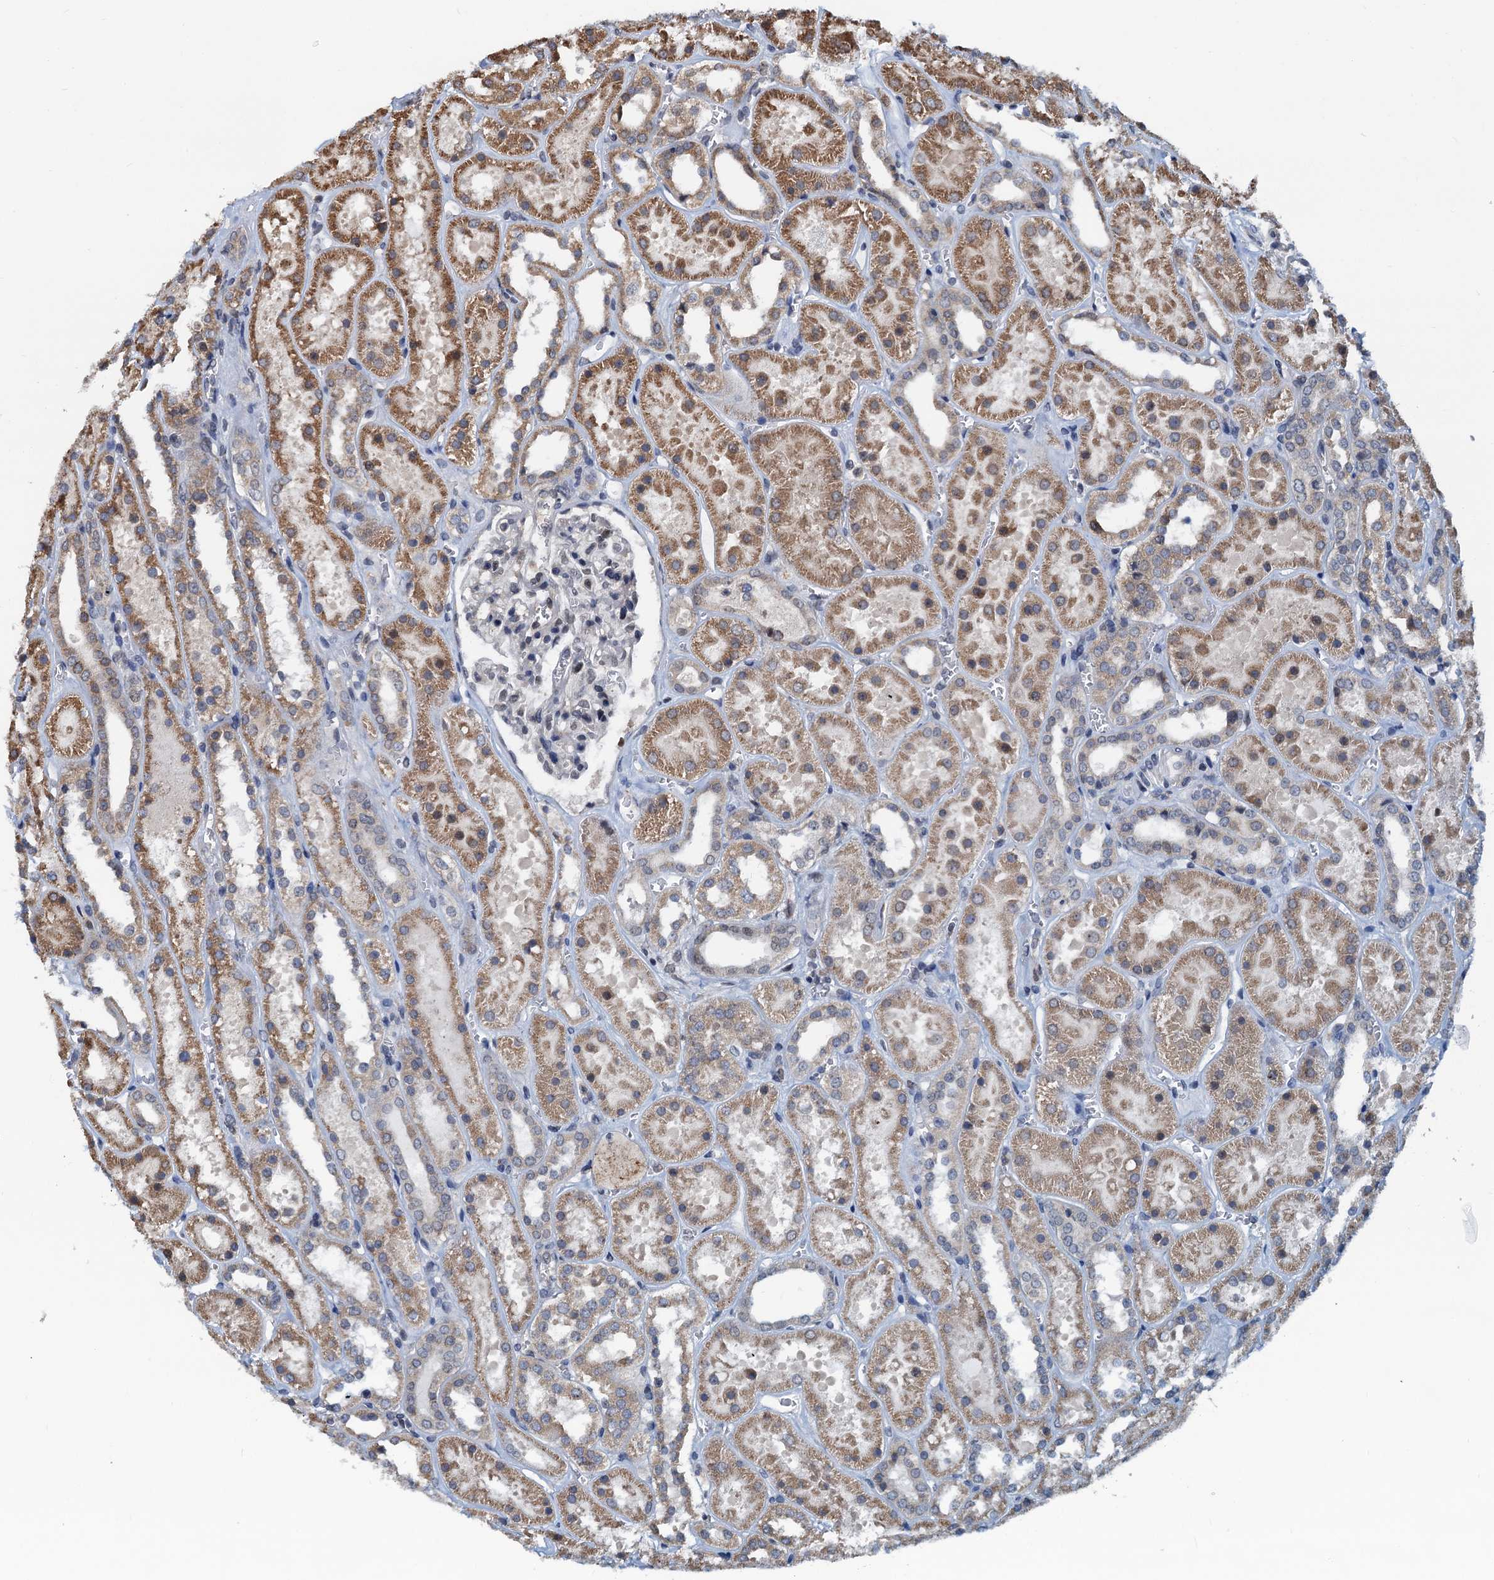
{"staining": {"intensity": "negative", "quantity": "none", "location": "none"}, "tissue": "kidney", "cell_type": "Cells in glomeruli", "image_type": "normal", "snomed": [{"axis": "morphology", "description": "Normal tissue, NOS"}, {"axis": "topography", "description": "Kidney"}], "caption": "Cells in glomeruli show no significant protein staining in benign kidney. (DAB IHC, high magnification).", "gene": "MCMBP", "patient": {"sex": "female", "age": 41}}